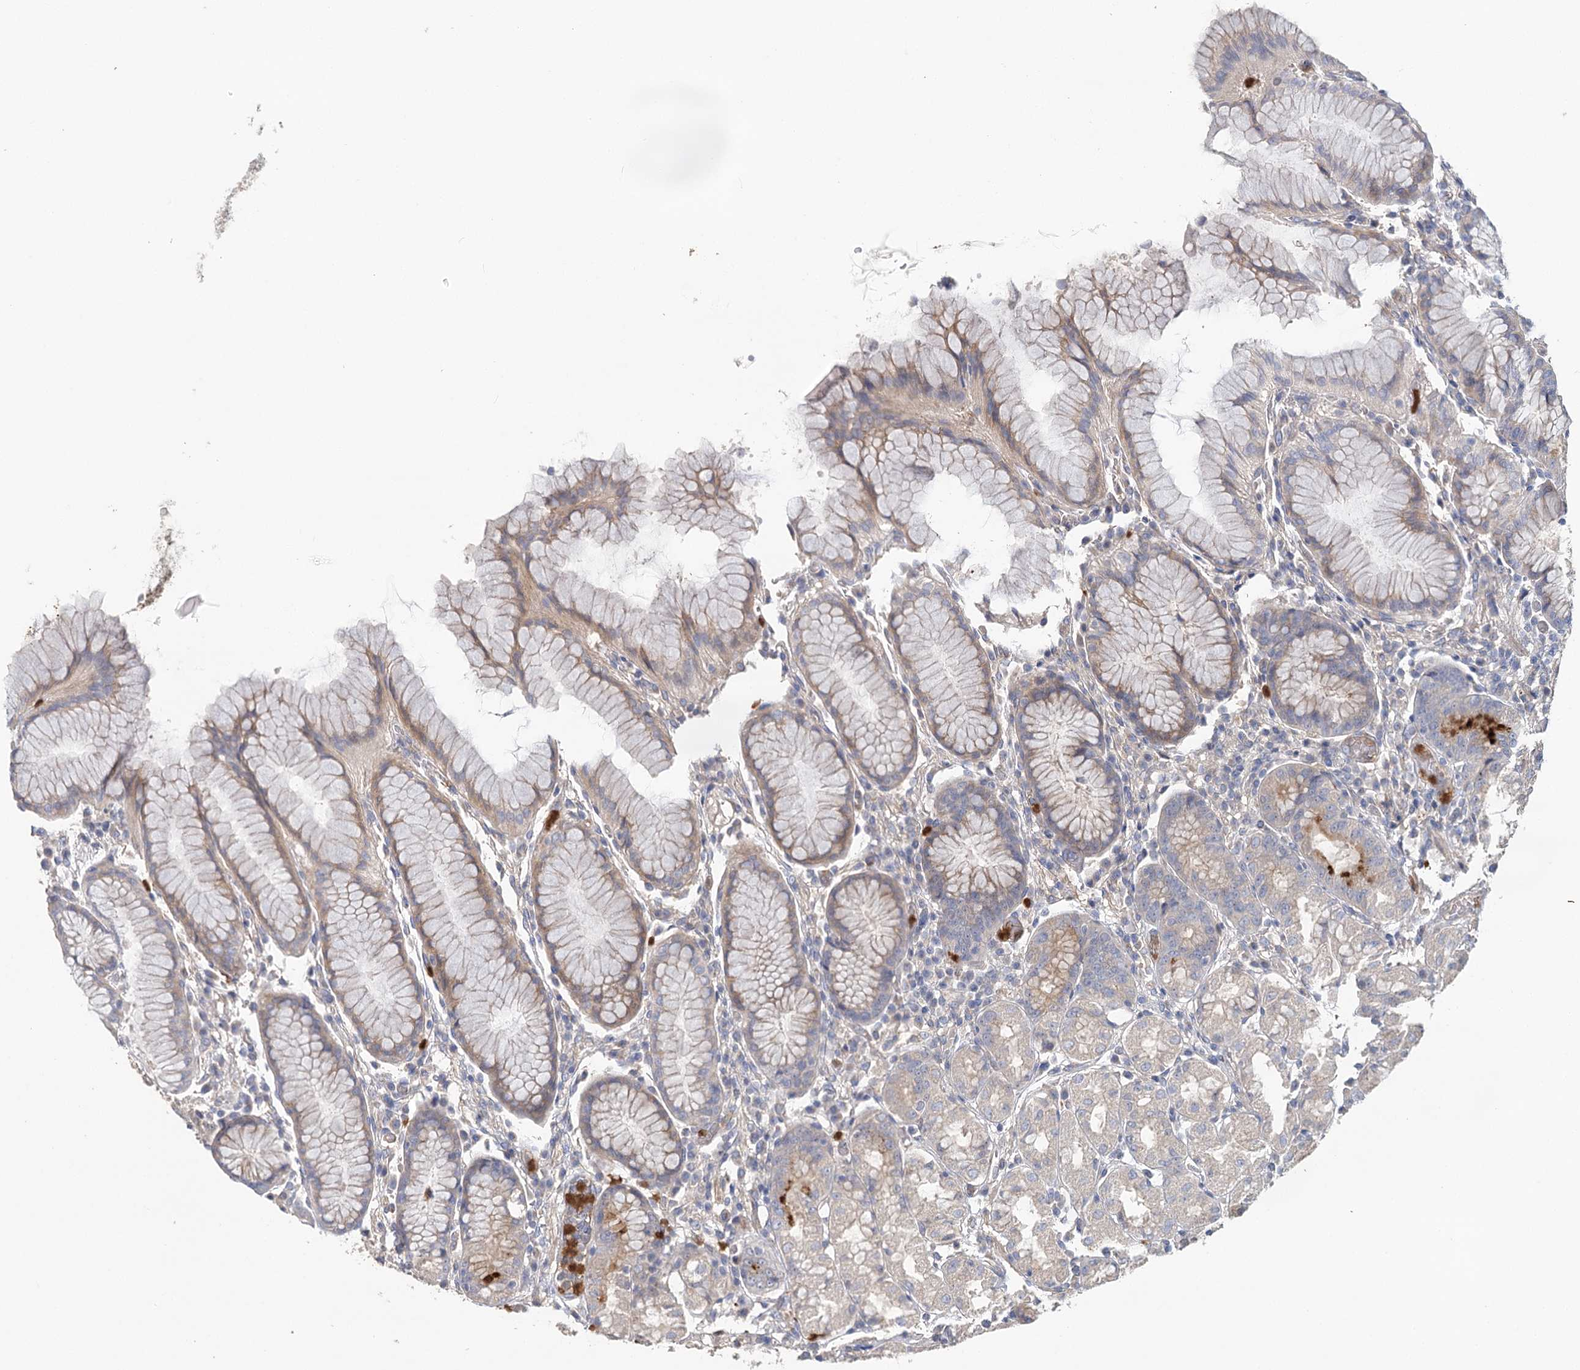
{"staining": {"intensity": "weak", "quantity": "25%-75%", "location": "cytoplasmic/membranous"}, "tissue": "stomach", "cell_type": "Glandular cells", "image_type": "normal", "snomed": [{"axis": "morphology", "description": "Normal tissue, NOS"}, {"axis": "topography", "description": "Stomach, lower"}], "caption": "A high-resolution micrograph shows immunohistochemistry (IHC) staining of unremarkable stomach, which exhibits weak cytoplasmic/membranous positivity in approximately 25%-75% of glandular cells. The staining was performed using DAB, with brown indicating positive protein expression. Nuclei are stained blue with hematoxylin.", "gene": "EPB41L5", "patient": {"sex": "female", "age": 56}}